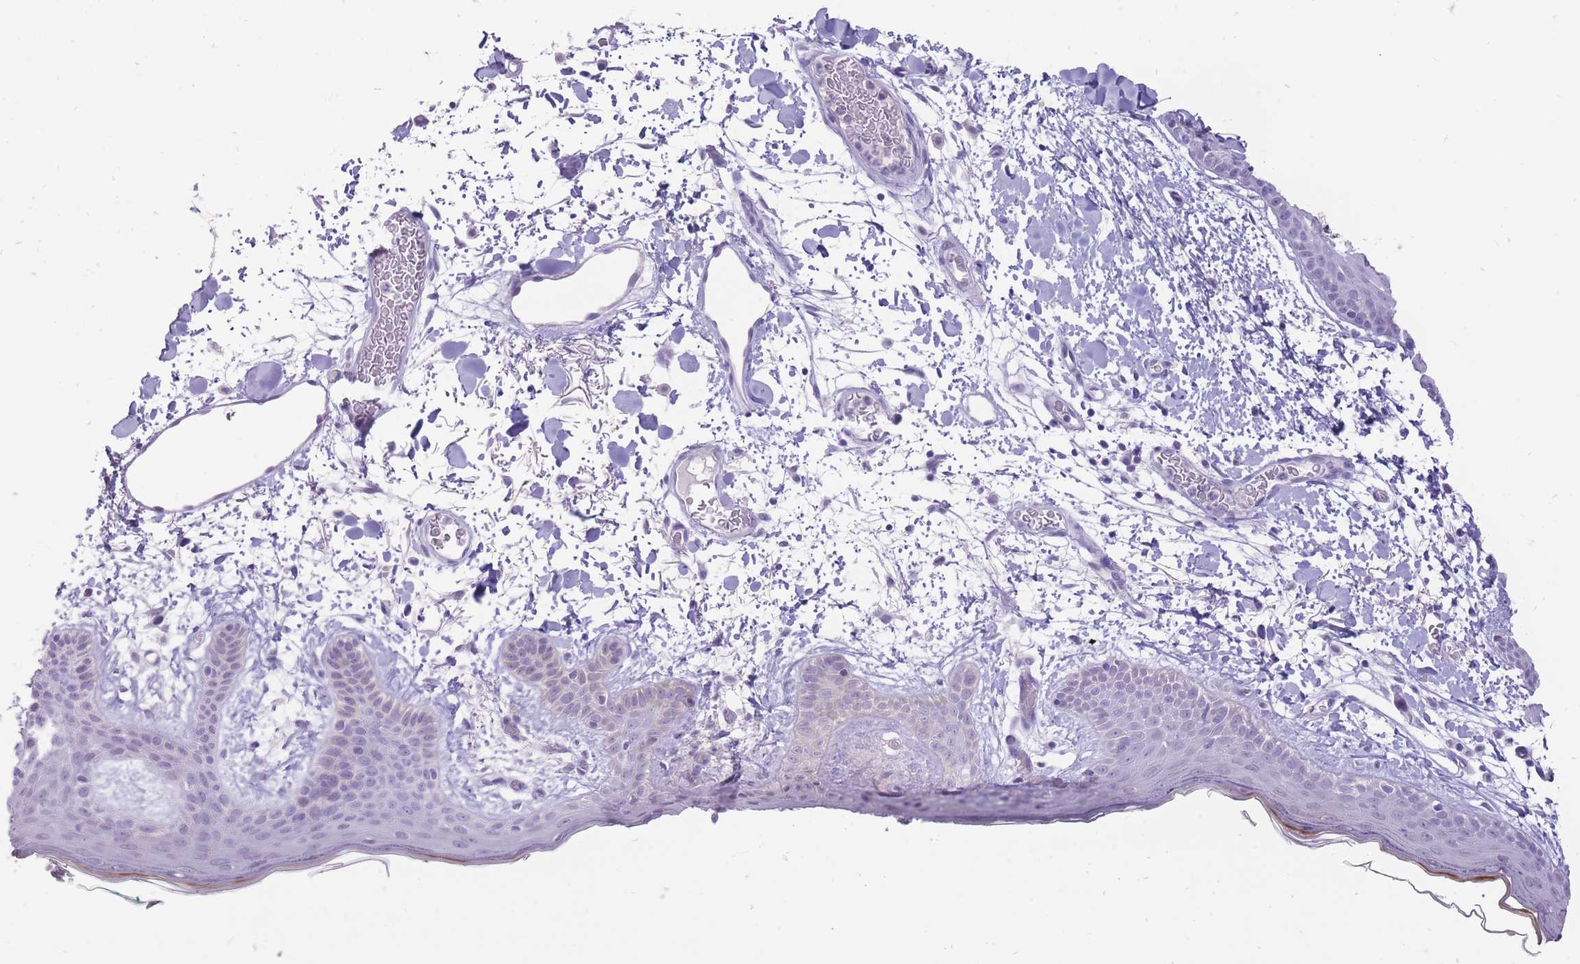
{"staining": {"intensity": "negative", "quantity": "none", "location": "none"}, "tissue": "skin", "cell_type": "Fibroblasts", "image_type": "normal", "snomed": [{"axis": "morphology", "description": "Normal tissue, NOS"}, {"axis": "topography", "description": "Skin"}], "caption": "Skin stained for a protein using immunohistochemistry displays no expression fibroblasts.", "gene": "ERICH4", "patient": {"sex": "male", "age": 79}}